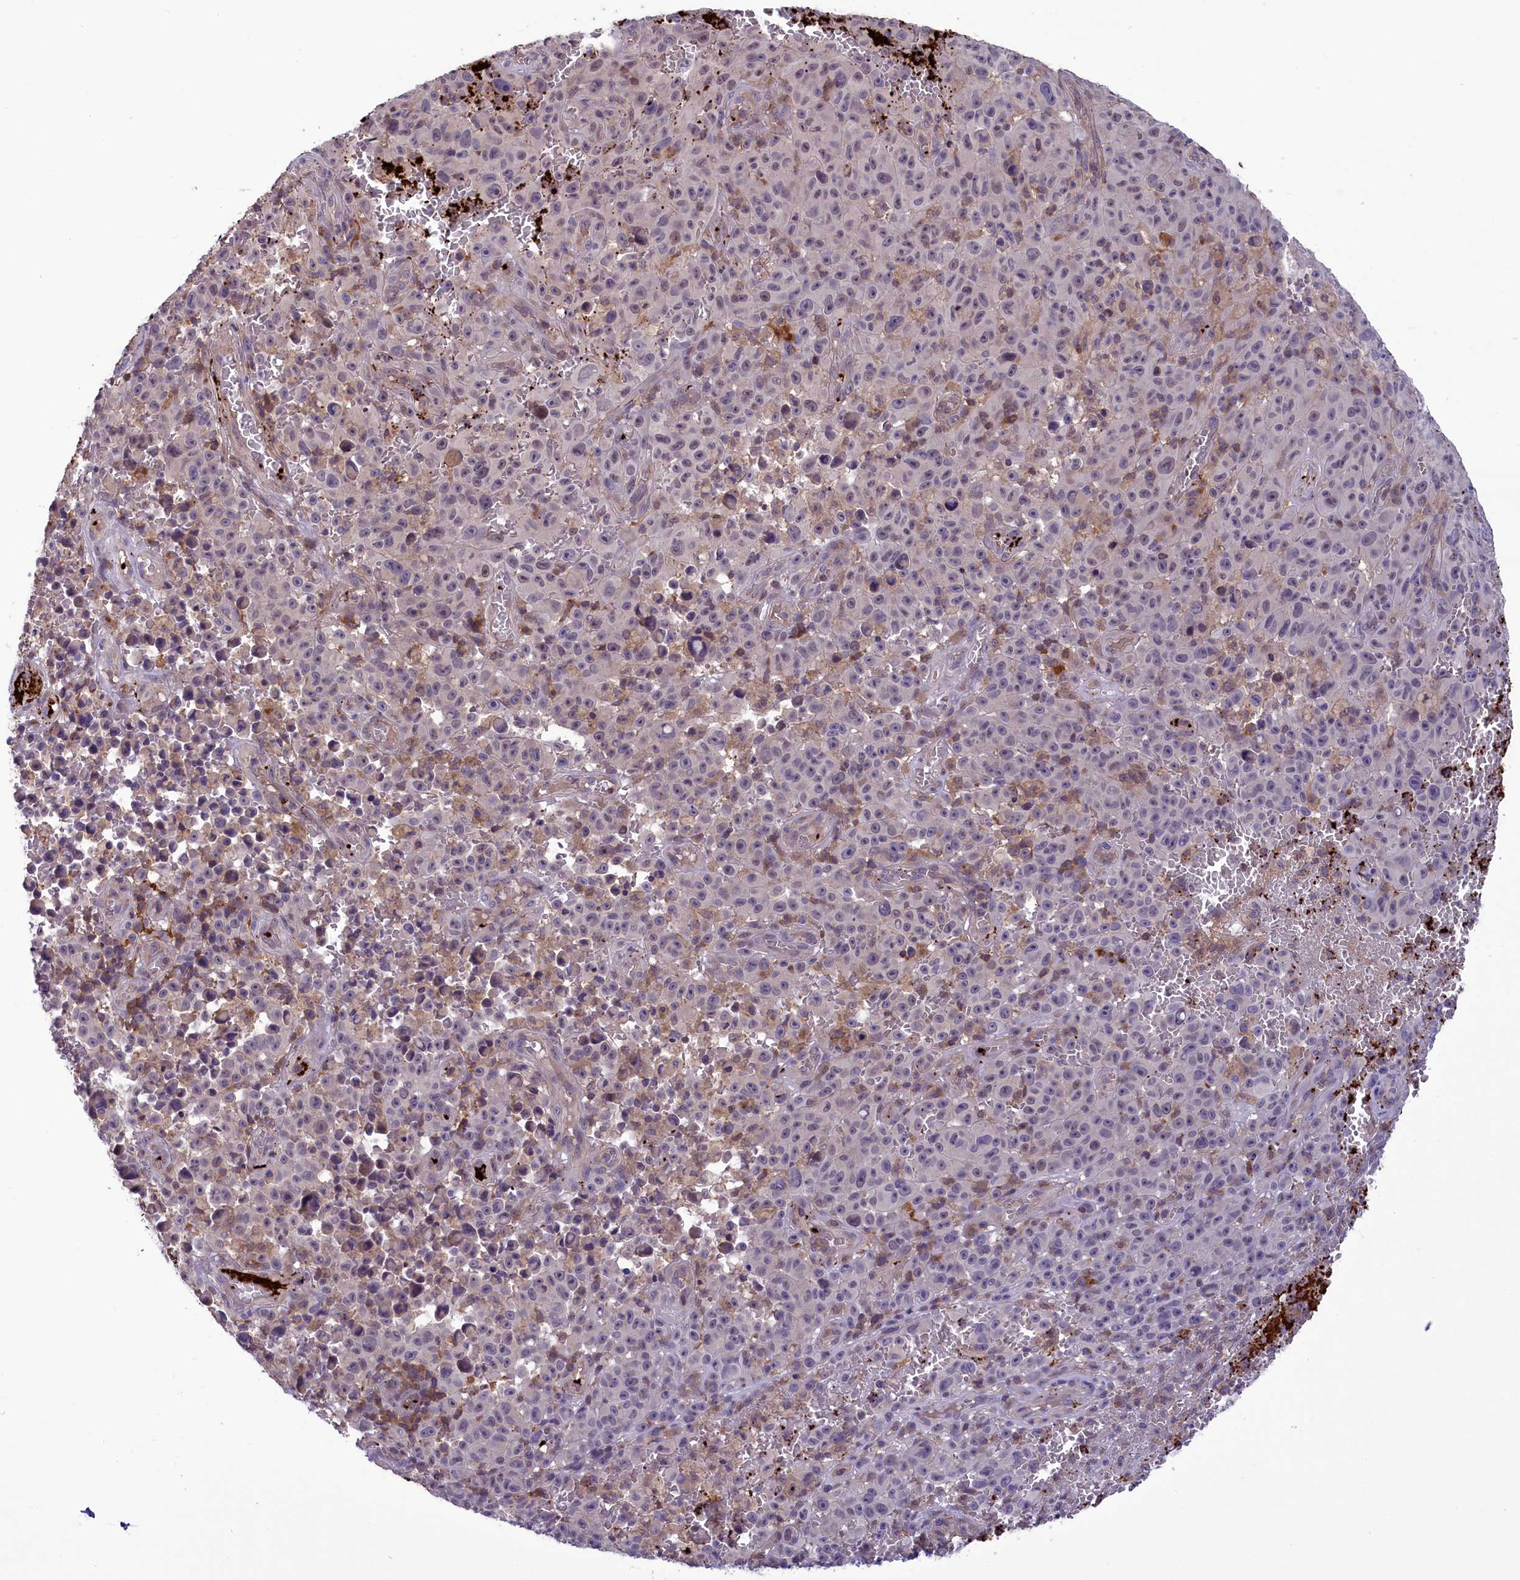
{"staining": {"intensity": "negative", "quantity": "none", "location": "none"}, "tissue": "melanoma", "cell_type": "Tumor cells", "image_type": "cancer", "snomed": [{"axis": "morphology", "description": "Malignant melanoma, NOS"}, {"axis": "topography", "description": "Skin"}], "caption": "An image of human melanoma is negative for staining in tumor cells.", "gene": "HEATR3", "patient": {"sex": "female", "age": 82}}